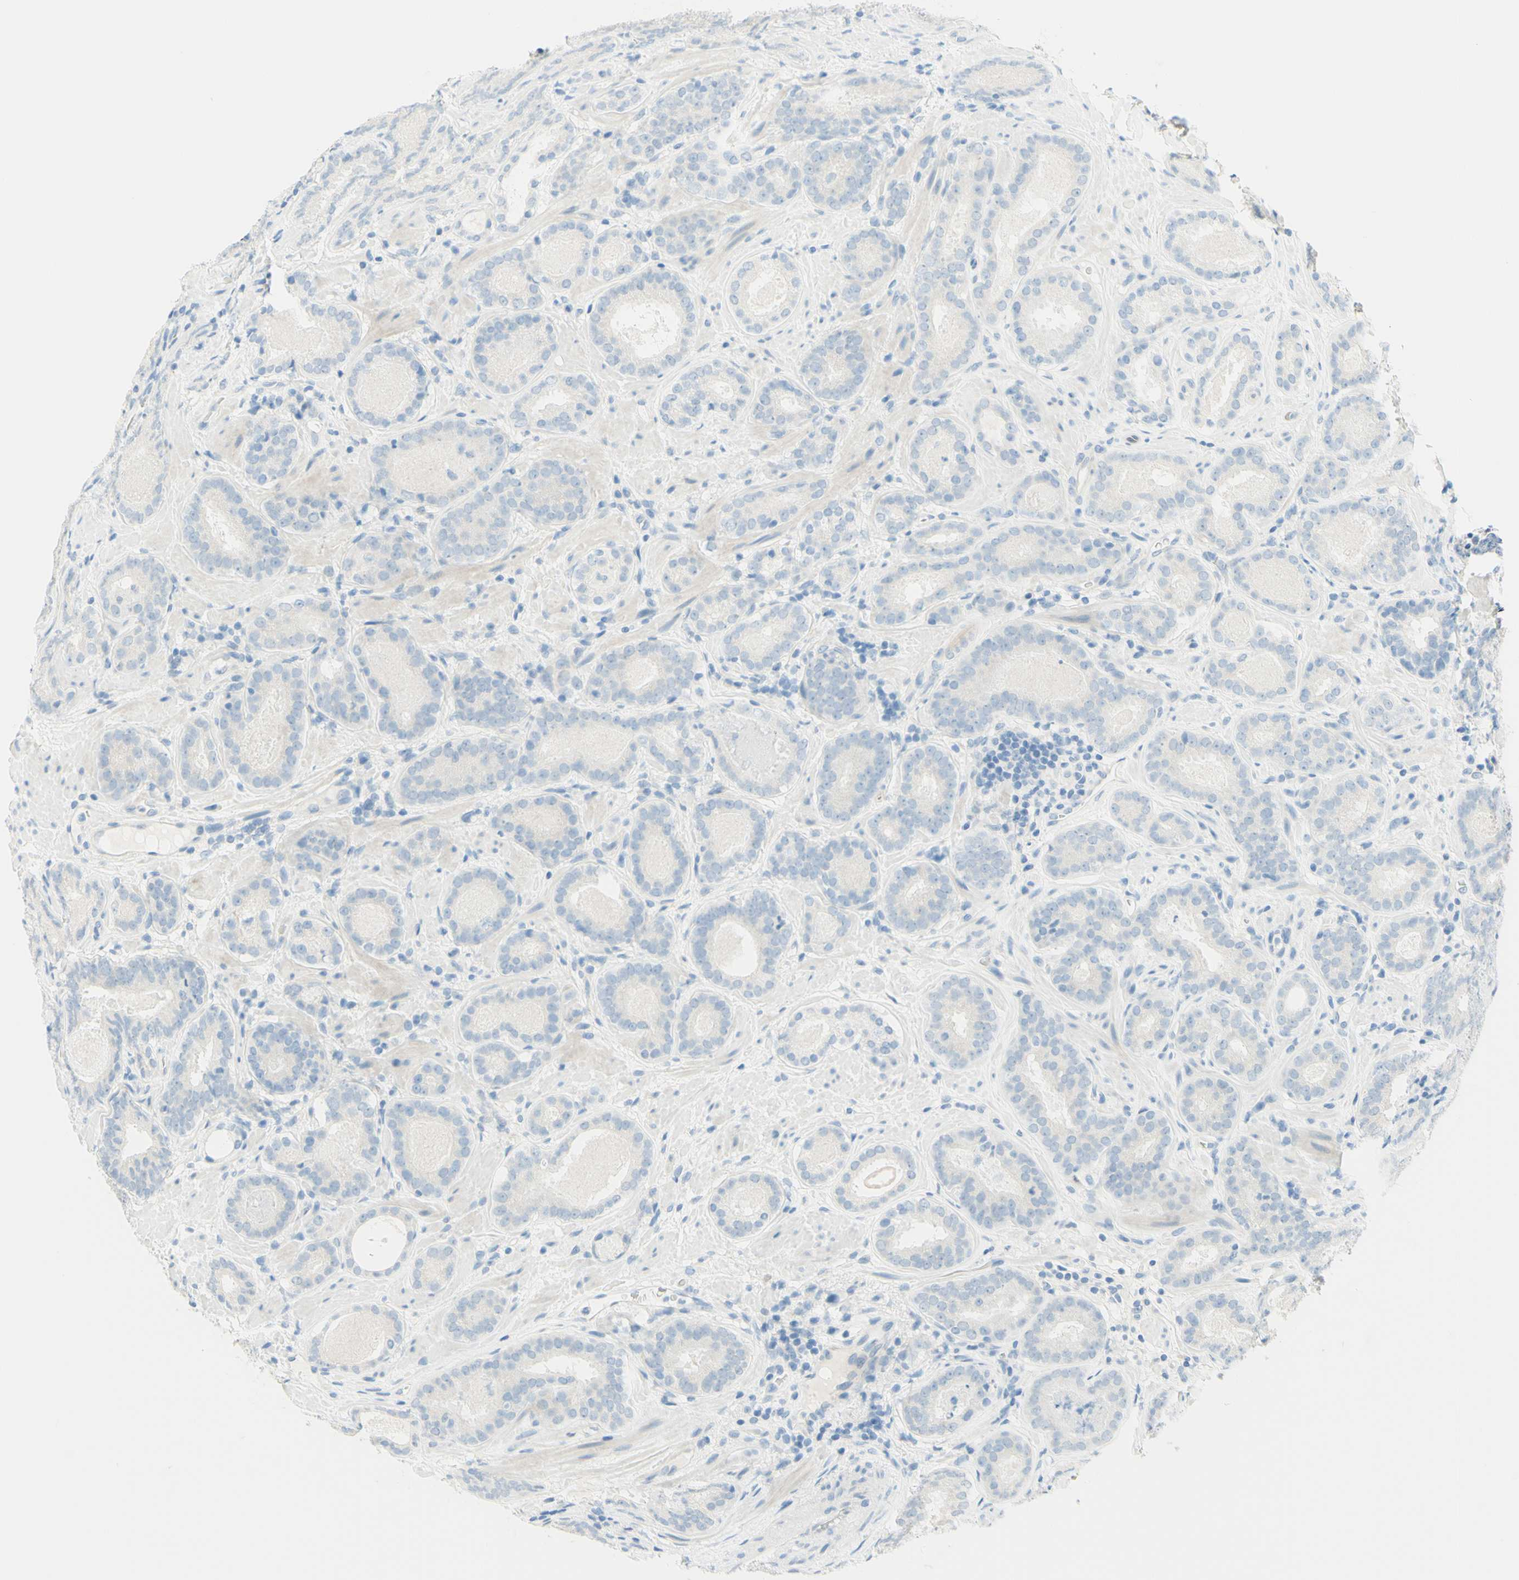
{"staining": {"intensity": "negative", "quantity": "none", "location": "none"}, "tissue": "prostate cancer", "cell_type": "Tumor cells", "image_type": "cancer", "snomed": [{"axis": "morphology", "description": "Adenocarcinoma, Low grade"}, {"axis": "topography", "description": "Prostate"}], "caption": "Histopathology image shows no protein staining in tumor cells of prostate cancer (adenocarcinoma (low-grade)) tissue.", "gene": "TMEM132D", "patient": {"sex": "male", "age": 69}}